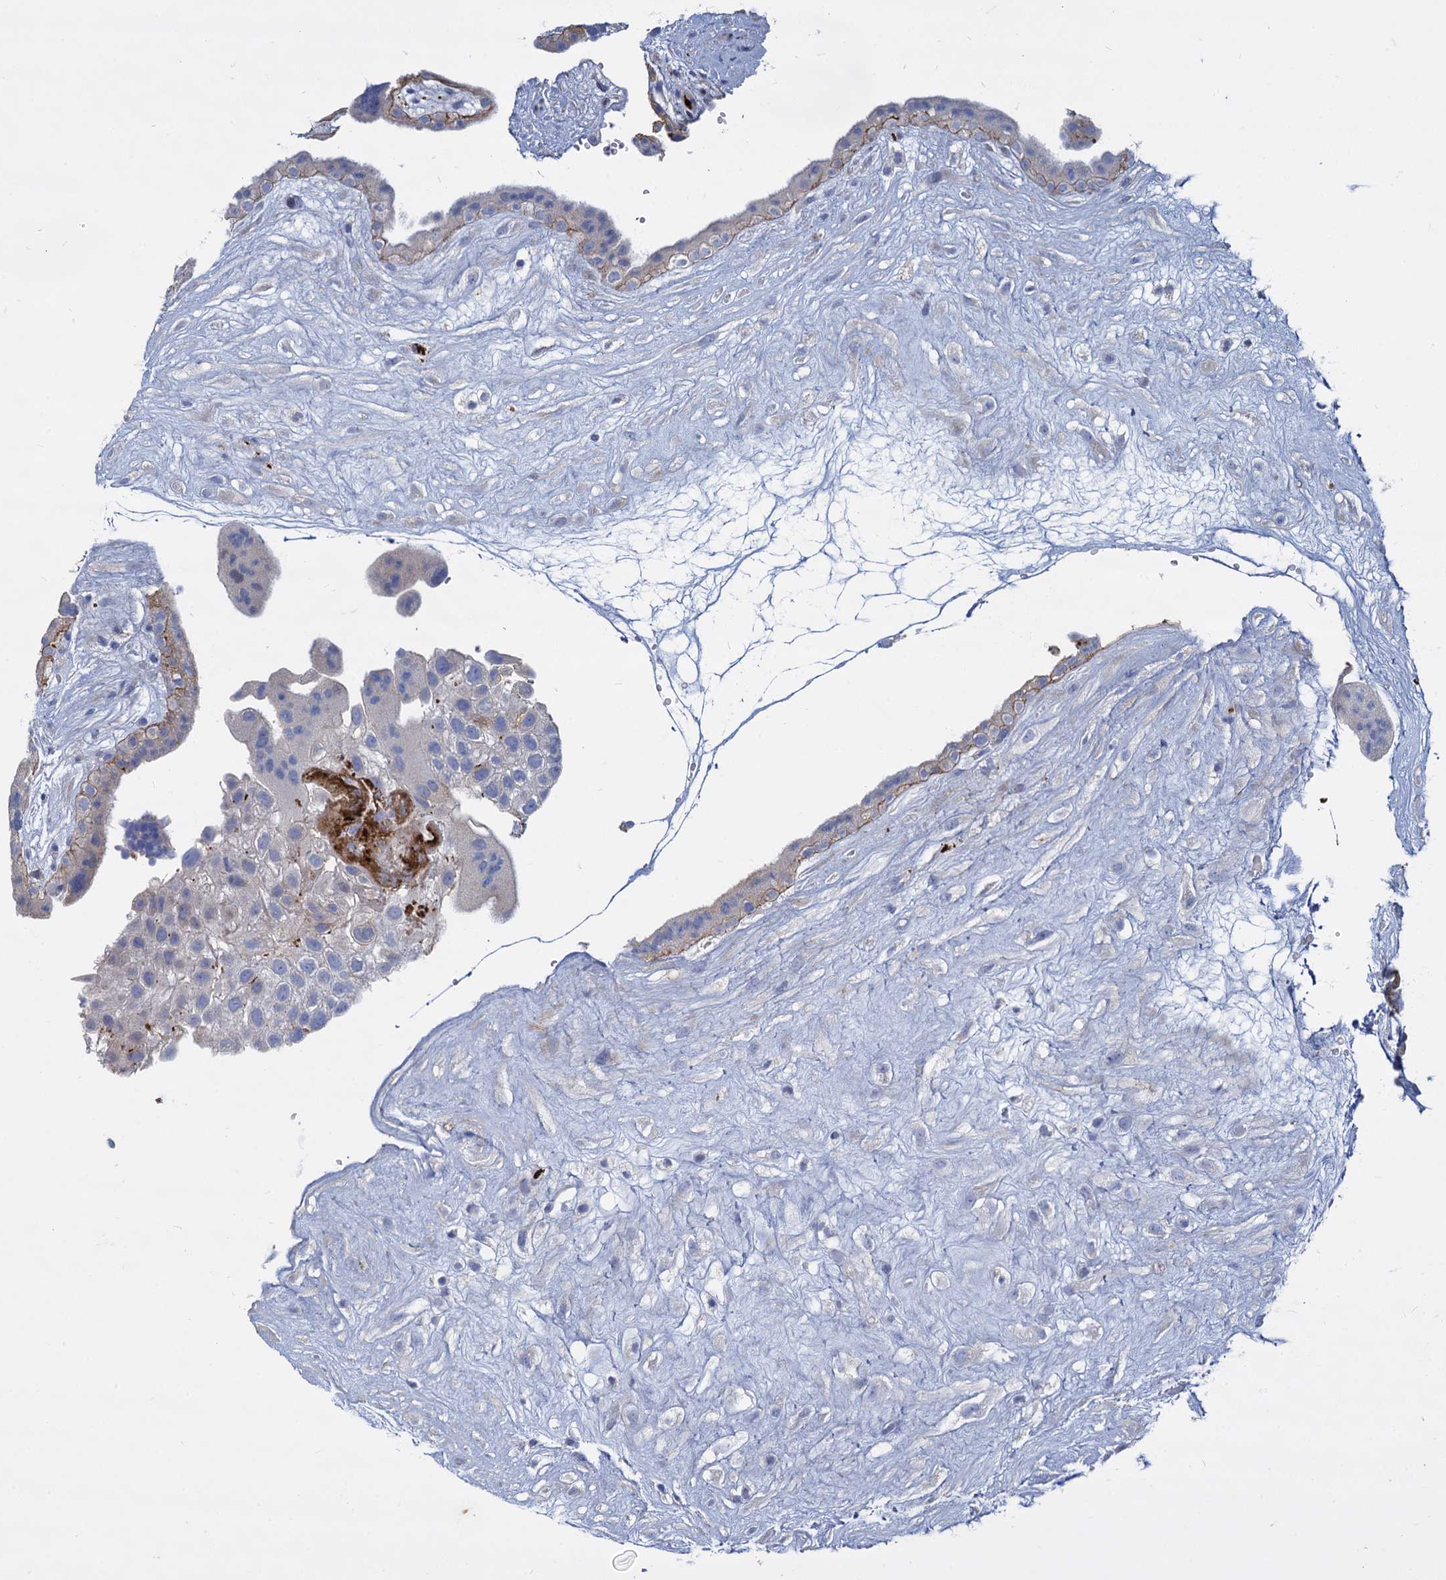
{"staining": {"intensity": "negative", "quantity": "none", "location": "none"}, "tissue": "placenta", "cell_type": "Decidual cells", "image_type": "normal", "snomed": [{"axis": "morphology", "description": "Normal tissue, NOS"}, {"axis": "topography", "description": "Placenta"}], "caption": "Immunohistochemistry histopathology image of benign placenta: placenta stained with DAB (3,3'-diaminobenzidine) demonstrates no significant protein expression in decidual cells.", "gene": "TRIM77", "patient": {"sex": "female", "age": 18}}